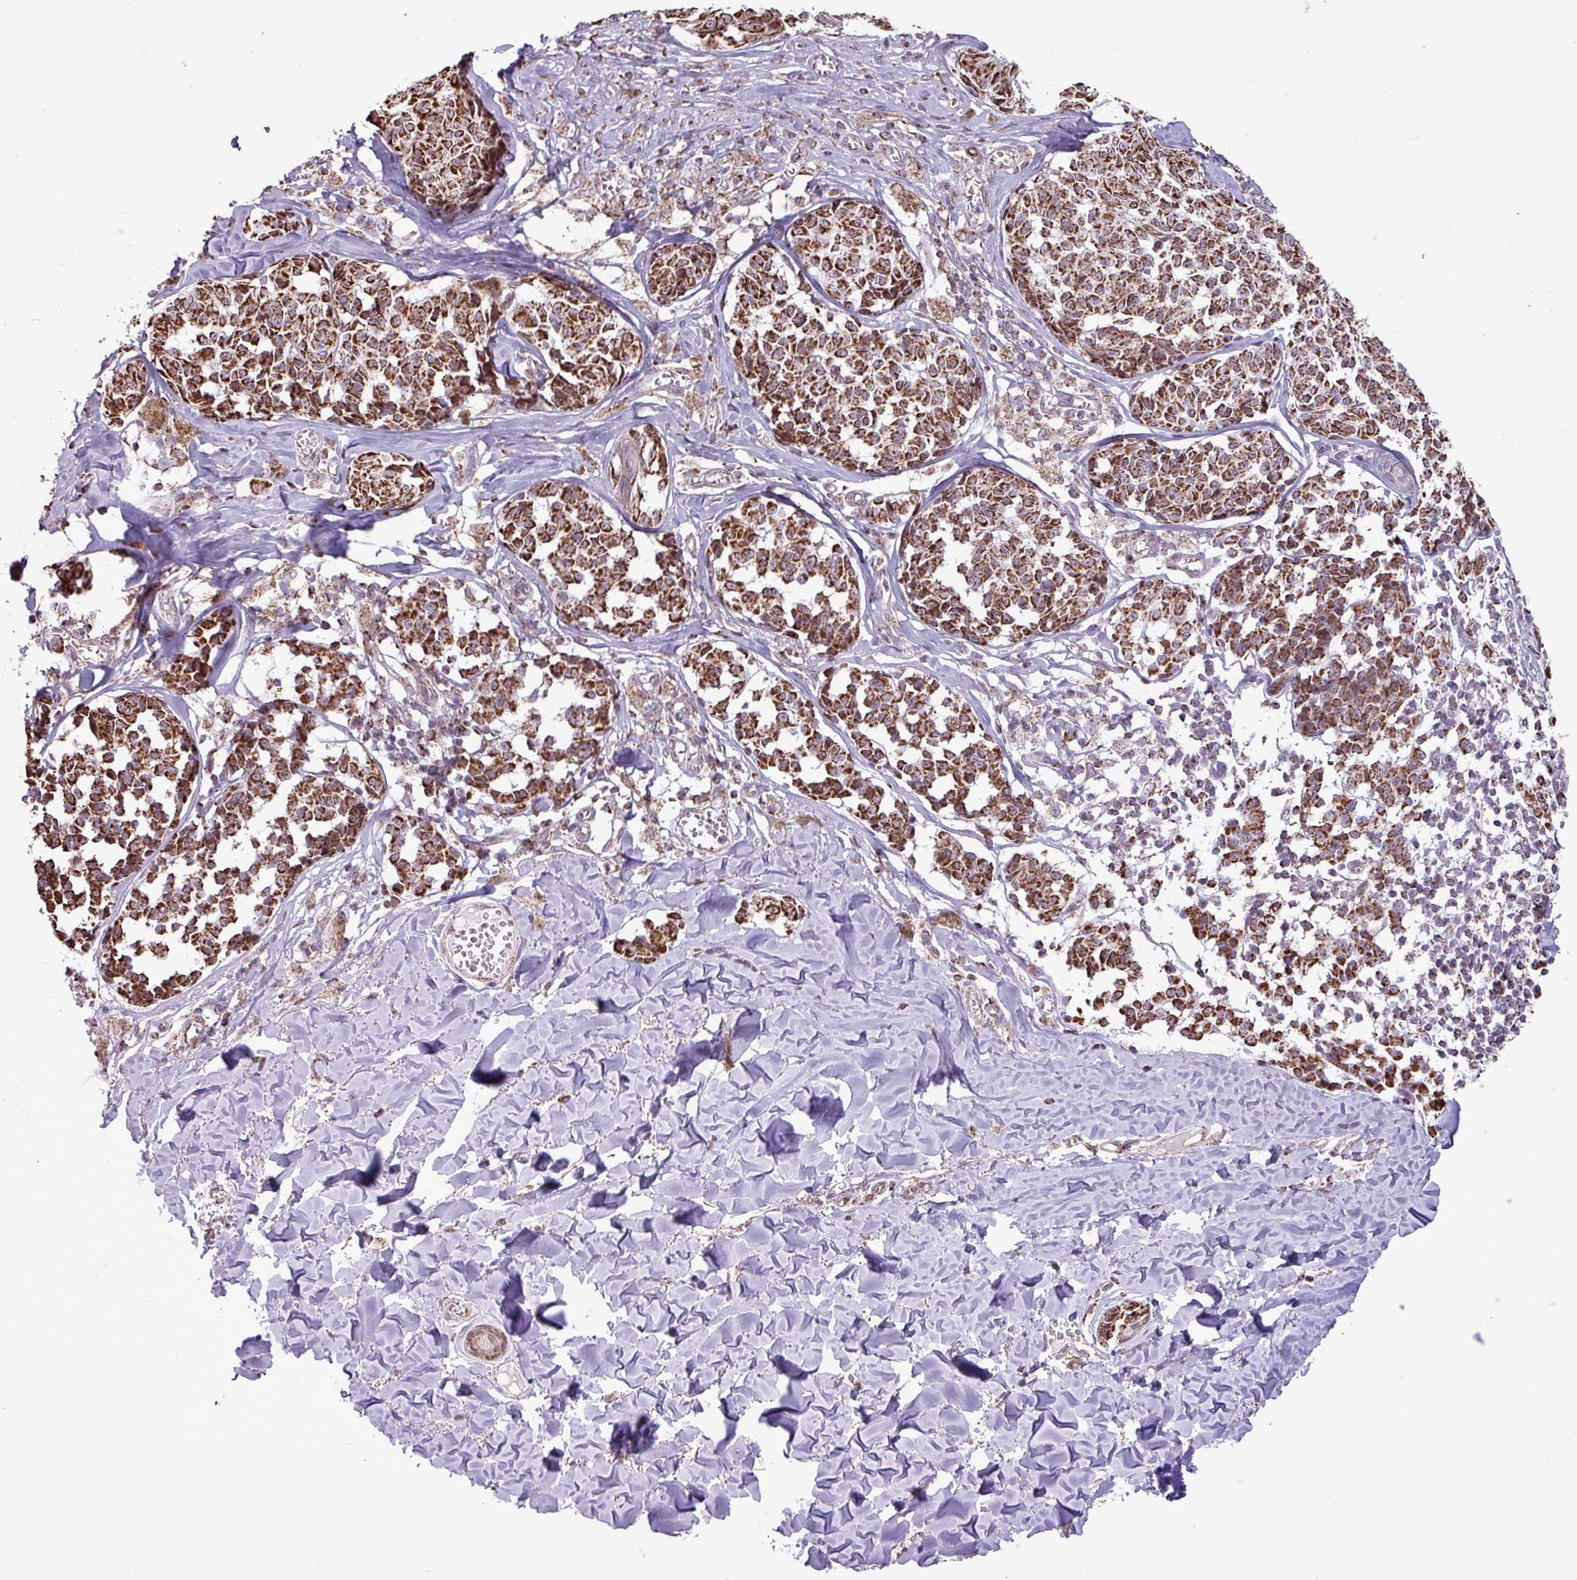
{"staining": {"intensity": "strong", "quantity": ">75%", "location": "cytoplasmic/membranous"}, "tissue": "melanoma", "cell_type": "Tumor cells", "image_type": "cancer", "snomed": [{"axis": "morphology", "description": "Malignant melanoma, NOS"}, {"axis": "topography", "description": "Skin"}], "caption": "Melanoma stained with IHC displays strong cytoplasmic/membranous expression in approximately >75% of tumor cells. (IHC, brightfield microscopy, high magnification).", "gene": "ALG8", "patient": {"sex": "female", "age": 43}}